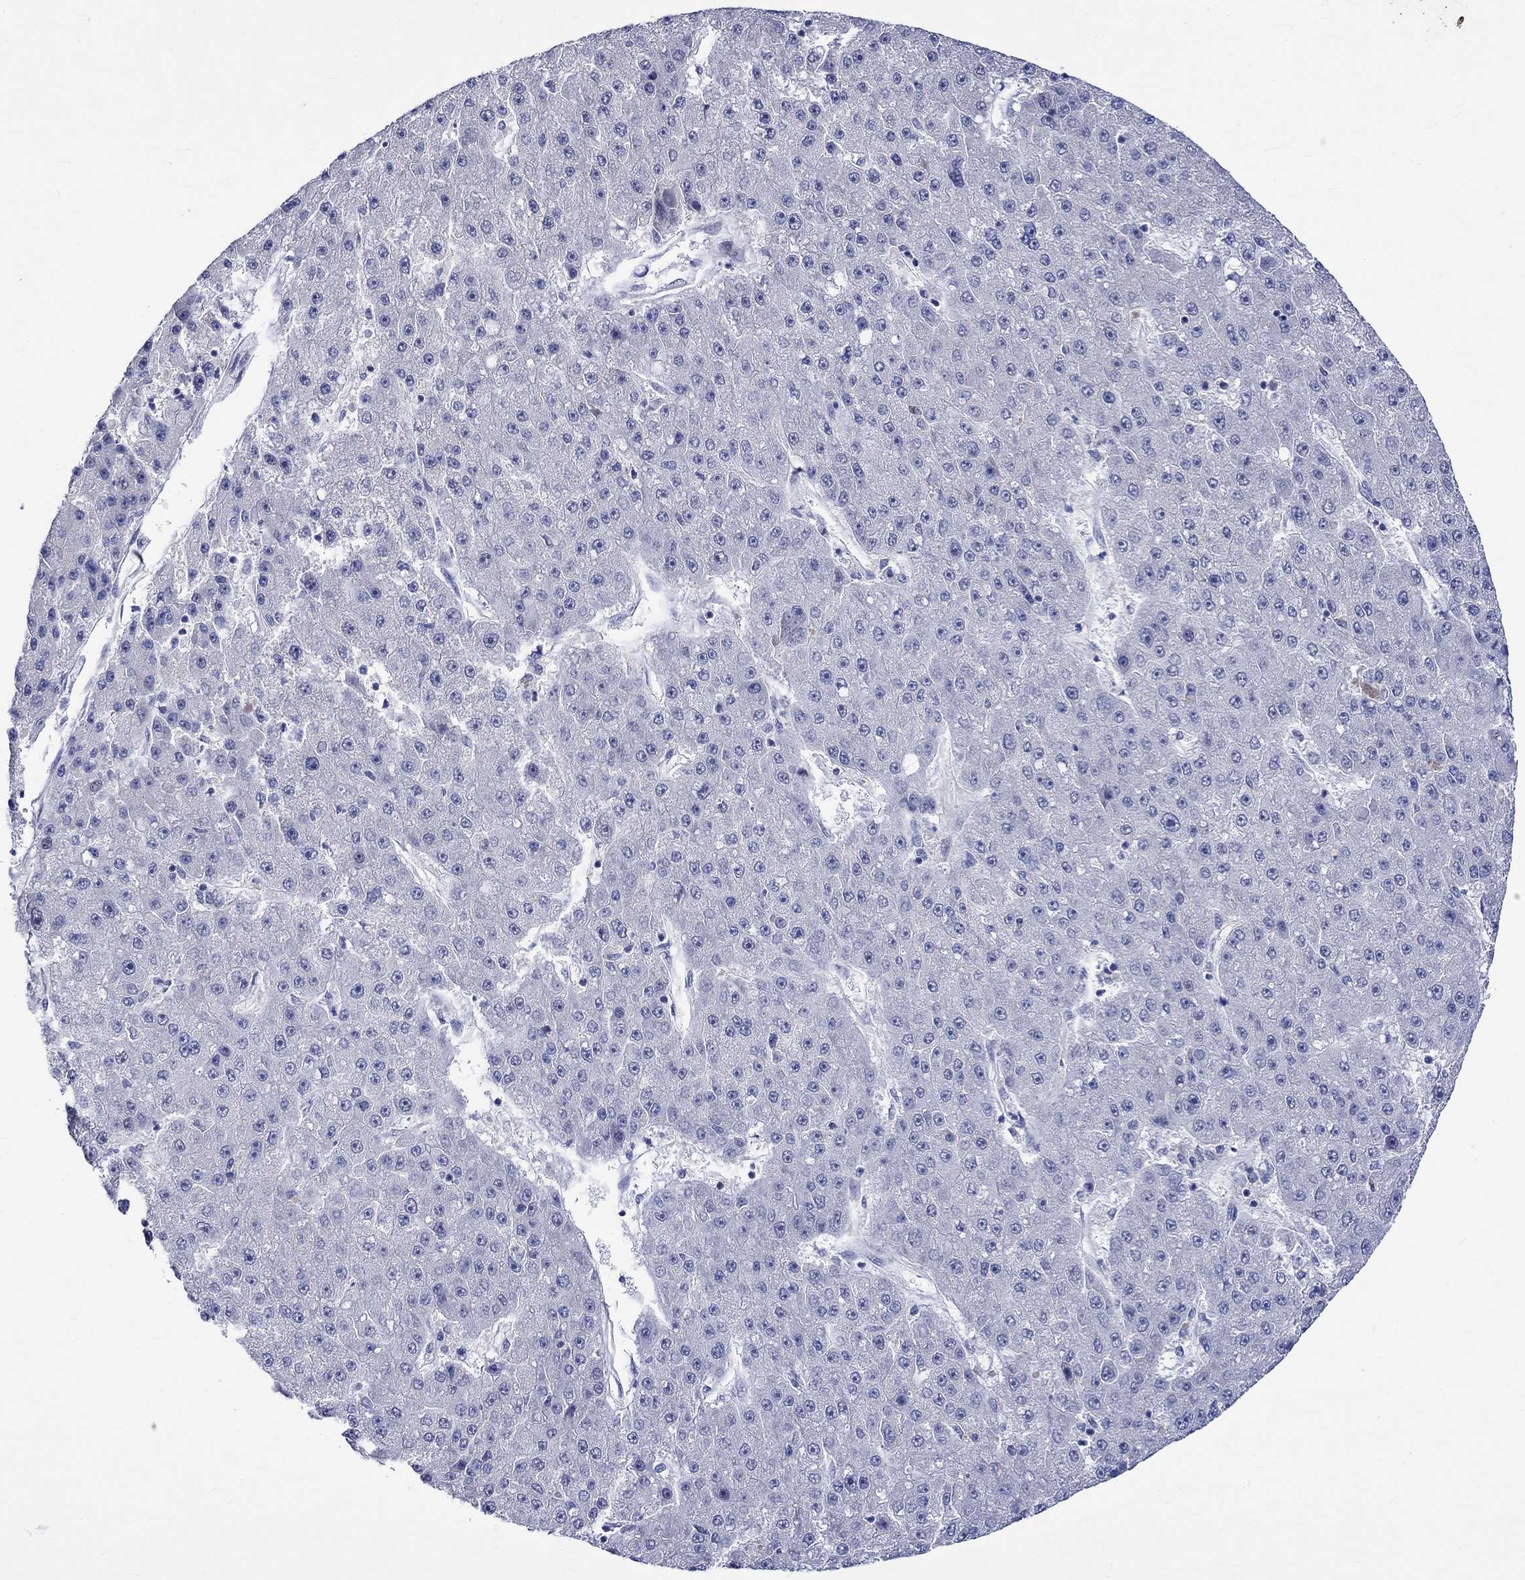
{"staining": {"intensity": "negative", "quantity": "none", "location": "none"}, "tissue": "liver cancer", "cell_type": "Tumor cells", "image_type": "cancer", "snomed": [{"axis": "morphology", "description": "Carcinoma, Hepatocellular, NOS"}, {"axis": "topography", "description": "Liver"}], "caption": "The IHC micrograph has no significant expression in tumor cells of liver cancer tissue.", "gene": "DDX3Y", "patient": {"sex": "male", "age": 67}}